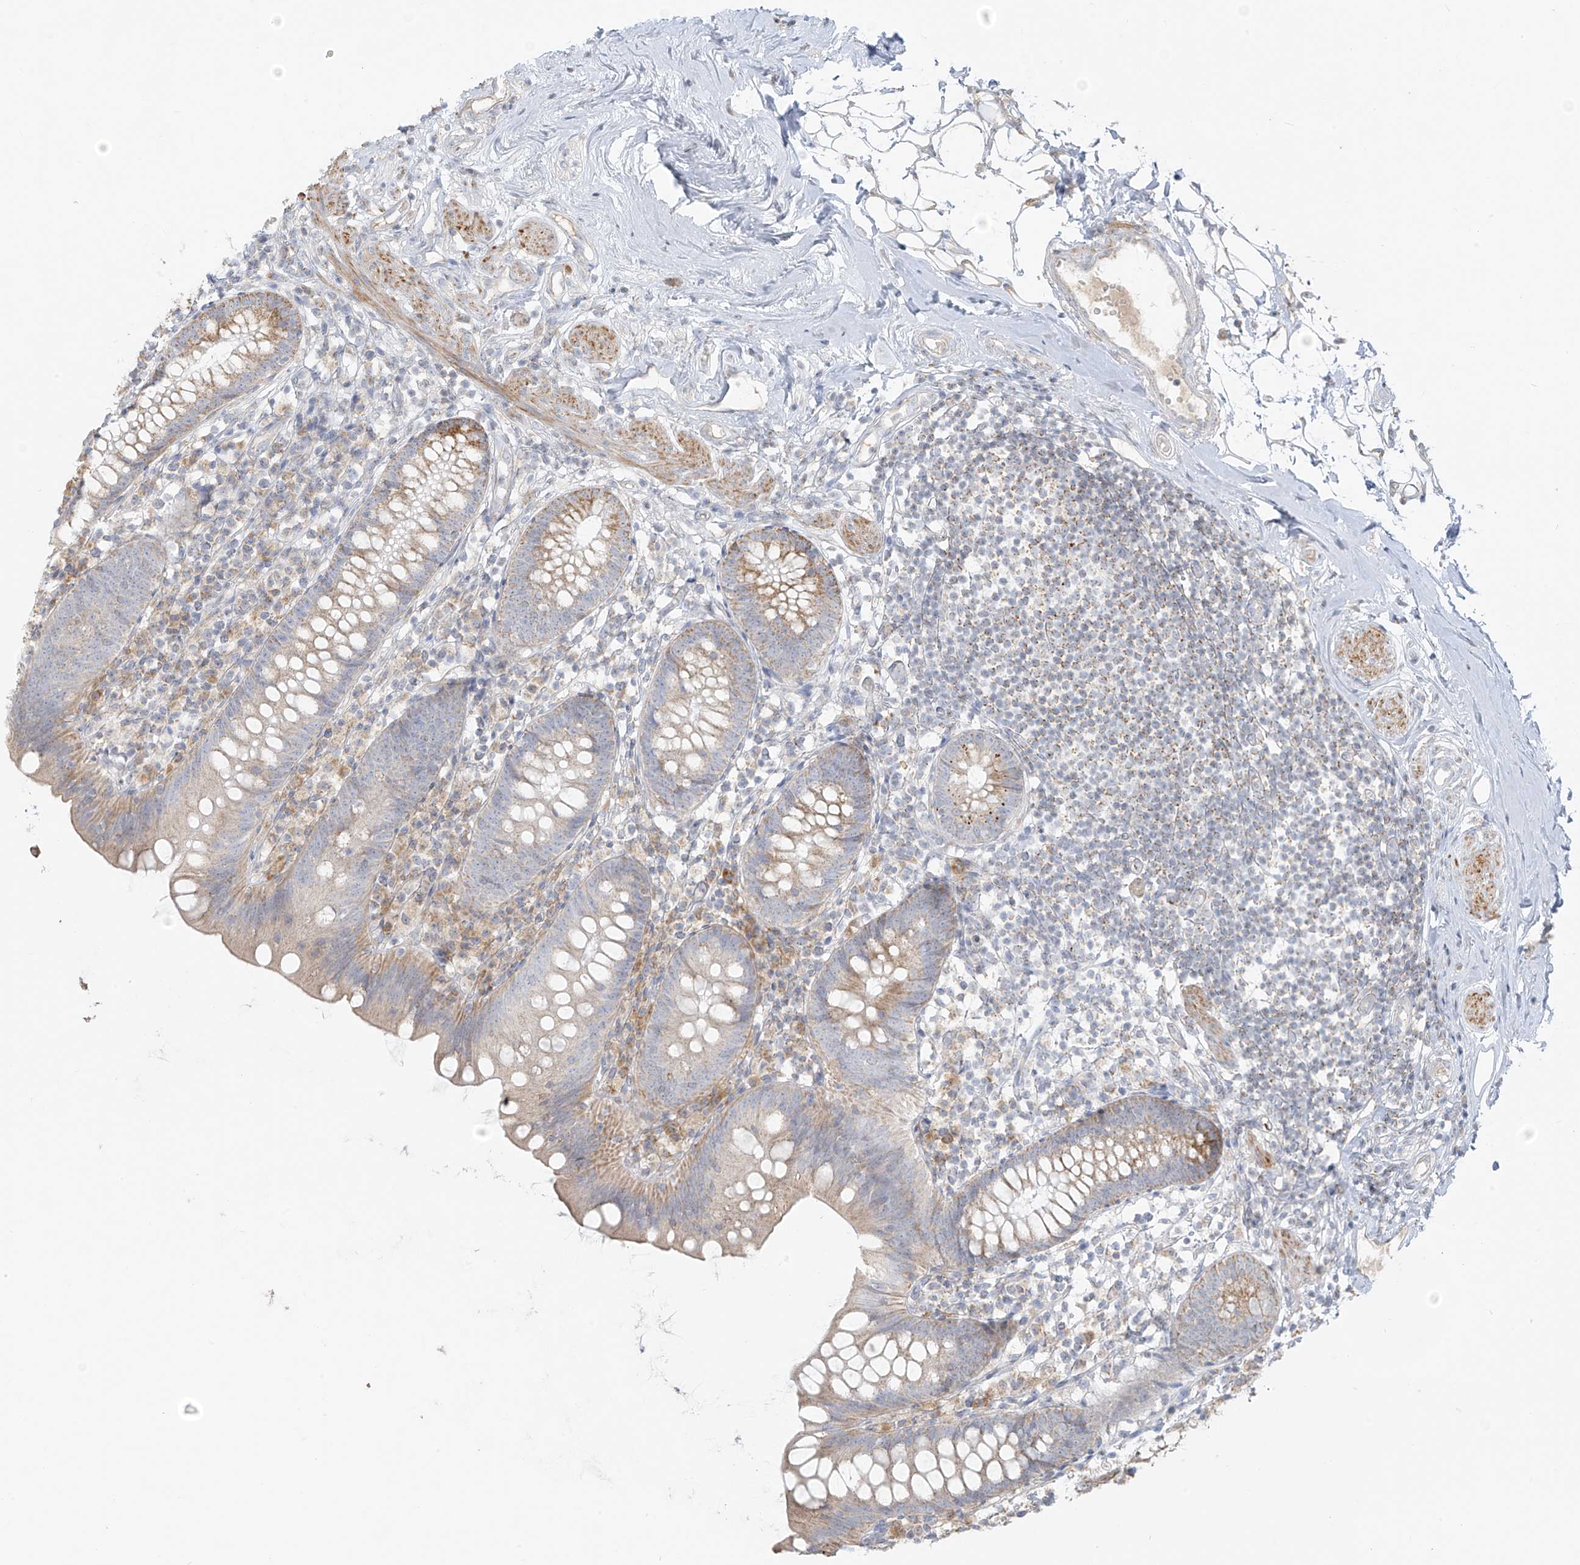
{"staining": {"intensity": "moderate", "quantity": "25%-75%", "location": "cytoplasmic/membranous"}, "tissue": "appendix", "cell_type": "Glandular cells", "image_type": "normal", "snomed": [{"axis": "morphology", "description": "Normal tissue, NOS"}, {"axis": "topography", "description": "Appendix"}], "caption": "Immunohistochemical staining of benign appendix demonstrates medium levels of moderate cytoplasmic/membranous expression in about 25%-75% of glandular cells. Immunohistochemistry stains the protein in brown and the nuclei are stained blue.", "gene": "UST", "patient": {"sex": "female", "age": 62}}